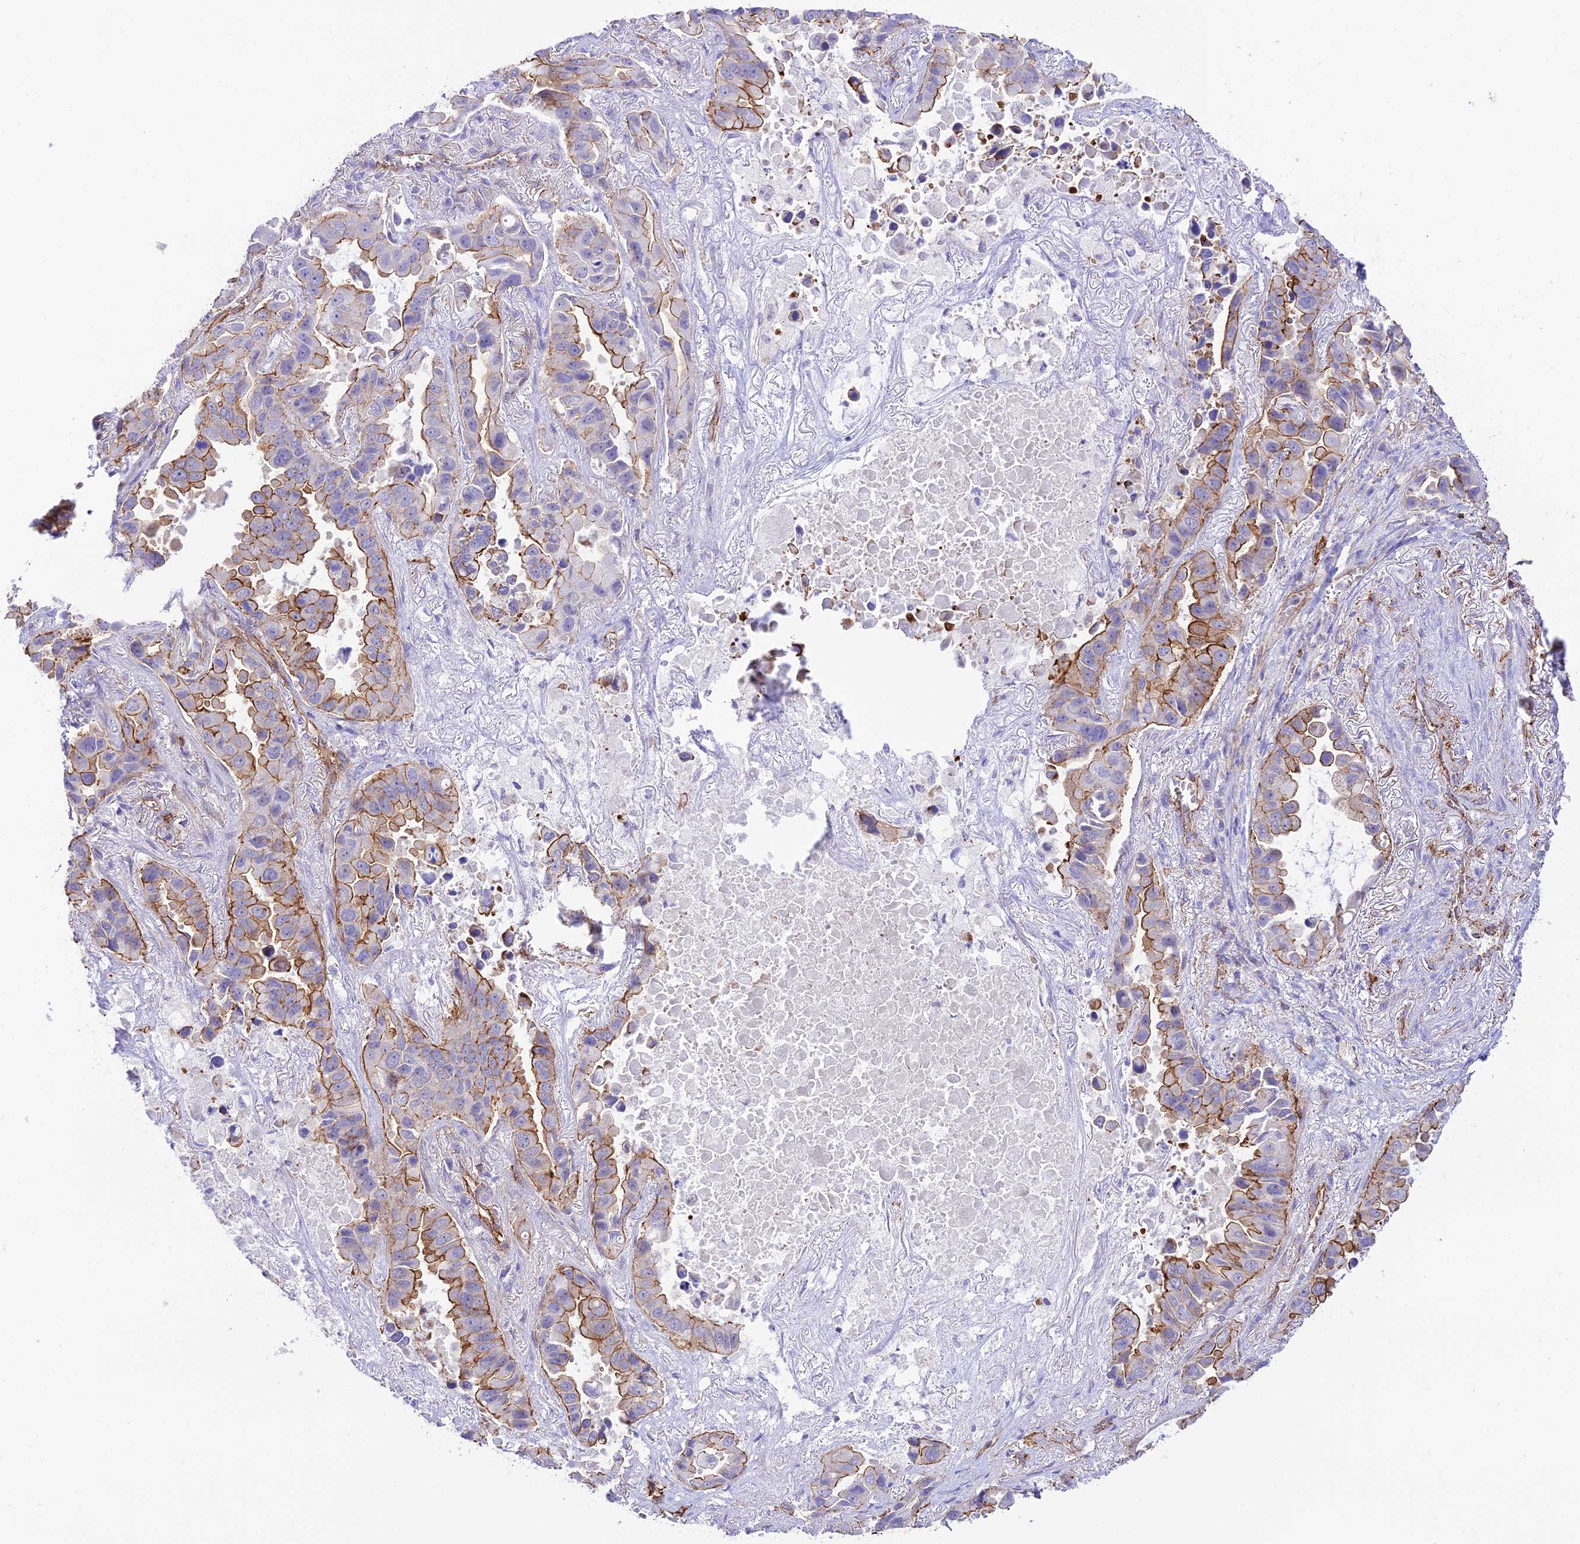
{"staining": {"intensity": "strong", "quantity": "<25%", "location": "cytoplasmic/membranous"}, "tissue": "lung cancer", "cell_type": "Tumor cells", "image_type": "cancer", "snomed": [{"axis": "morphology", "description": "Adenocarcinoma, NOS"}, {"axis": "topography", "description": "Lung"}], "caption": "Protein staining of lung adenocarcinoma tissue reveals strong cytoplasmic/membranous positivity in approximately <25% of tumor cells. (brown staining indicates protein expression, while blue staining denotes nuclei).", "gene": "YPEL5", "patient": {"sex": "male", "age": 64}}